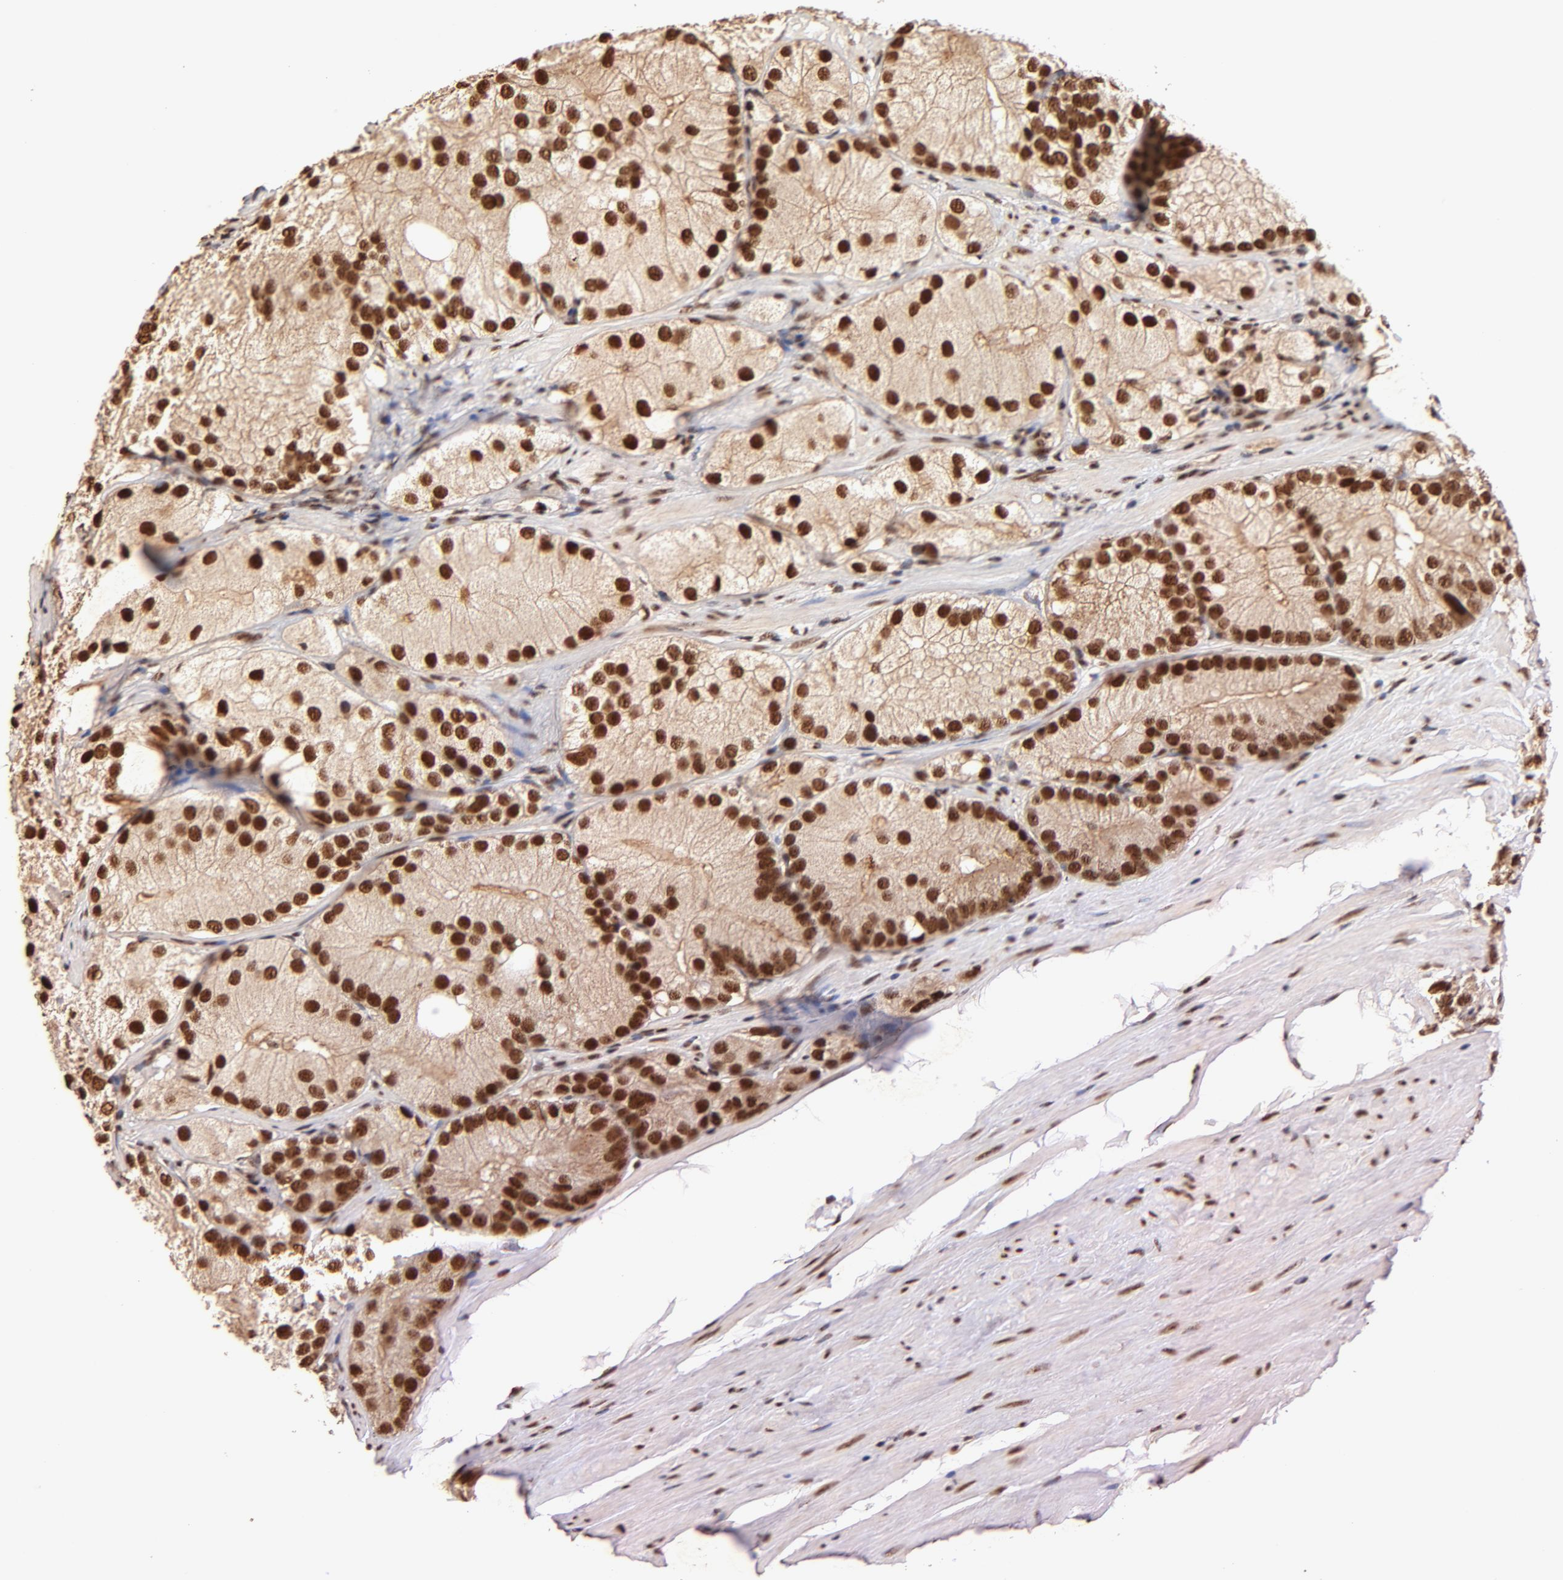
{"staining": {"intensity": "strong", "quantity": ">75%", "location": "nuclear"}, "tissue": "prostate cancer", "cell_type": "Tumor cells", "image_type": "cancer", "snomed": [{"axis": "morphology", "description": "Adenocarcinoma, Low grade"}, {"axis": "topography", "description": "Prostate"}], "caption": "High-power microscopy captured an immunohistochemistry image of adenocarcinoma (low-grade) (prostate), revealing strong nuclear staining in approximately >75% of tumor cells. (brown staining indicates protein expression, while blue staining denotes nuclei).", "gene": "MED12", "patient": {"sex": "male", "age": 69}}